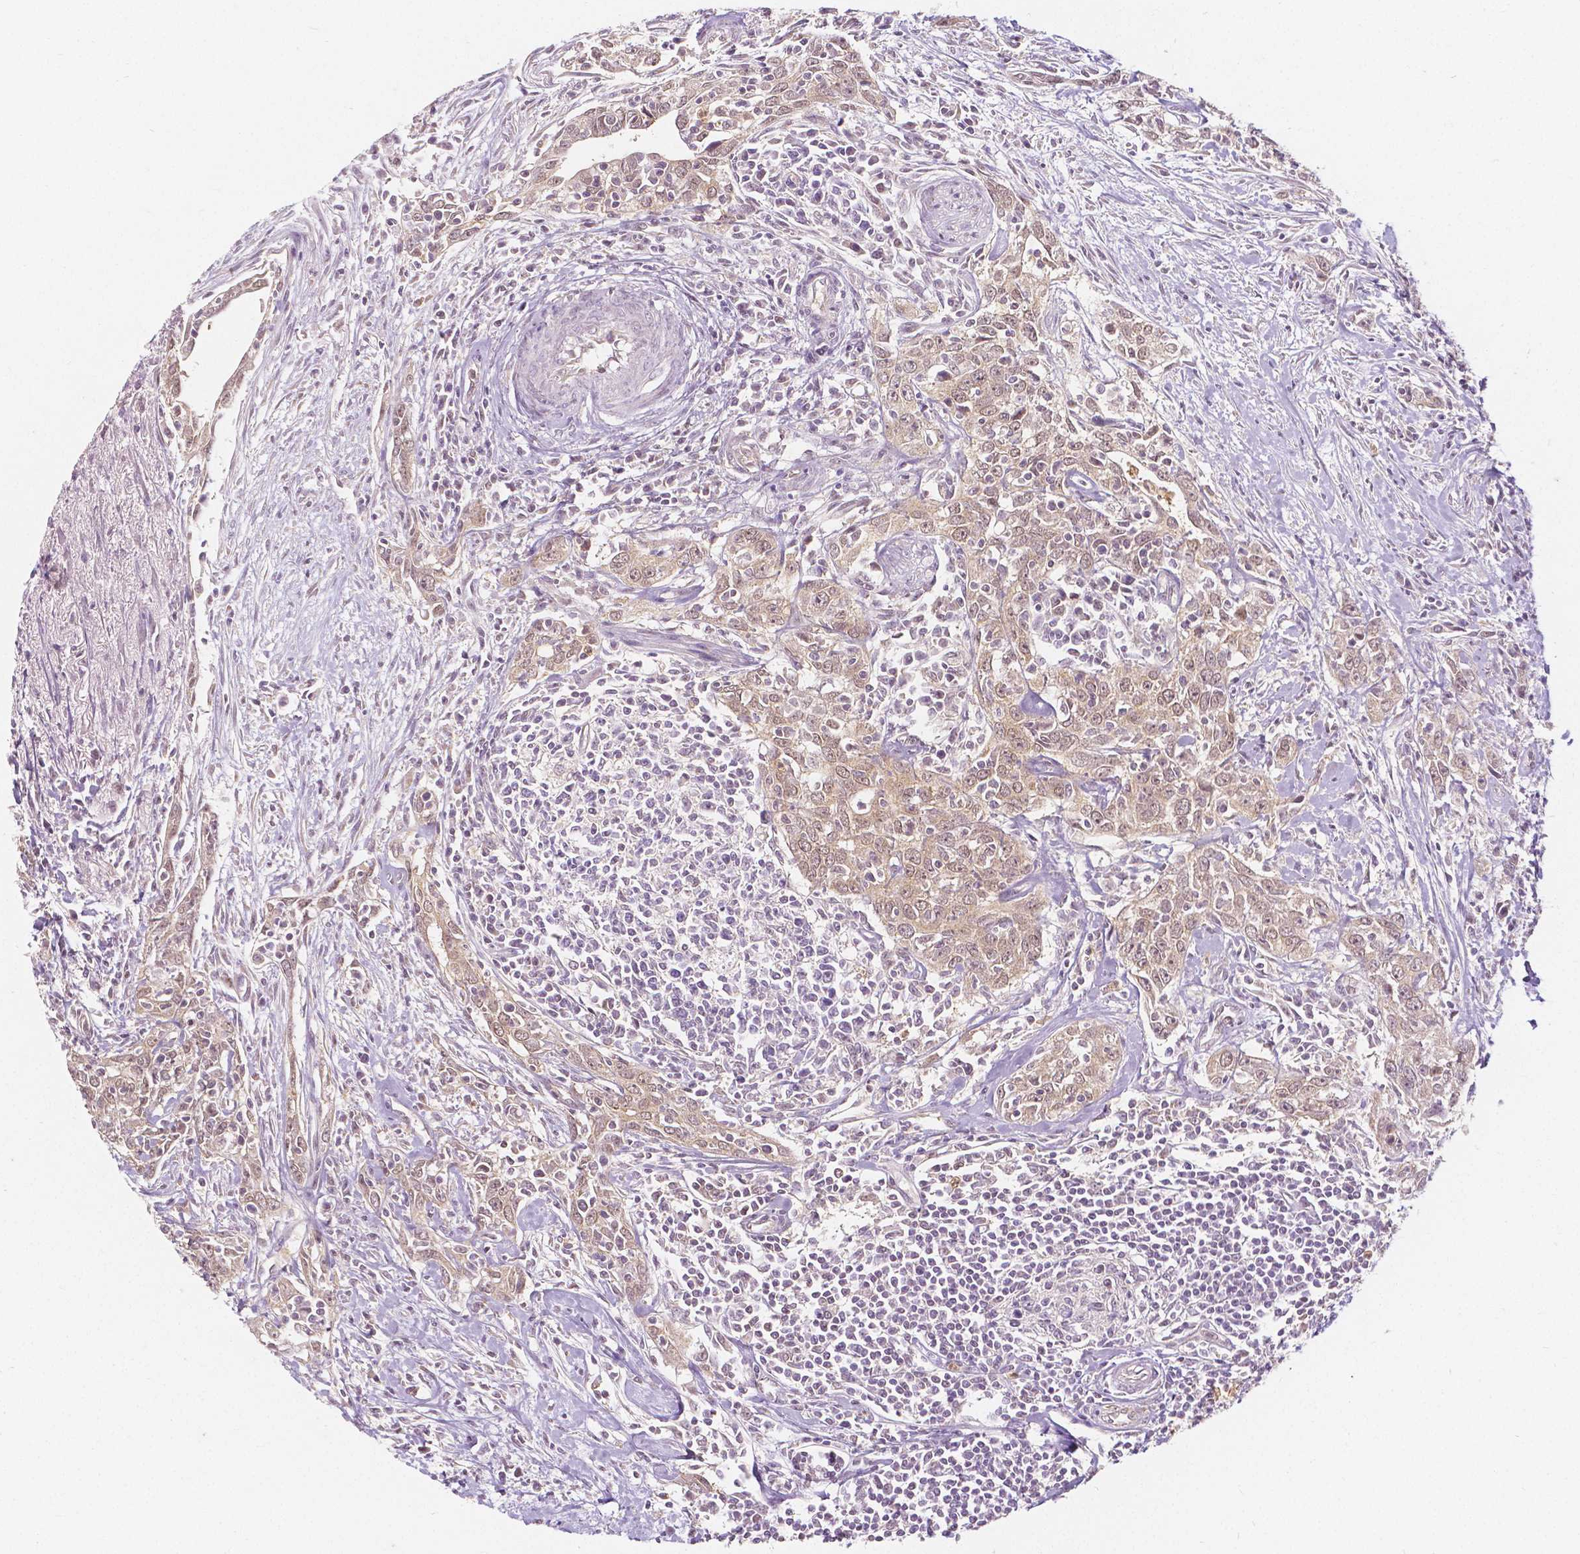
{"staining": {"intensity": "weak", "quantity": ">75%", "location": "cytoplasmic/membranous,nuclear"}, "tissue": "urothelial cancer", "cell_type": "Tumor cells", "image_type": "cancer", "snomed": [{"axis": "morphology", "description": "Urothelial carcinoma, High grade"}, {"axis": "topography", "description": "Urinary bladder"}], "caption": "High-magnification brightfield microscopy of urothelial cancer stained with DAB (brown) and counterstained with hematoxylin (blue). tumor cells exhibit weak cytoplasmic/membranous and nuclear expression is appreciated in approximately>75% of cells.", "gene": "NAPRT", "patient": {"sex": "male", "age": 83}}